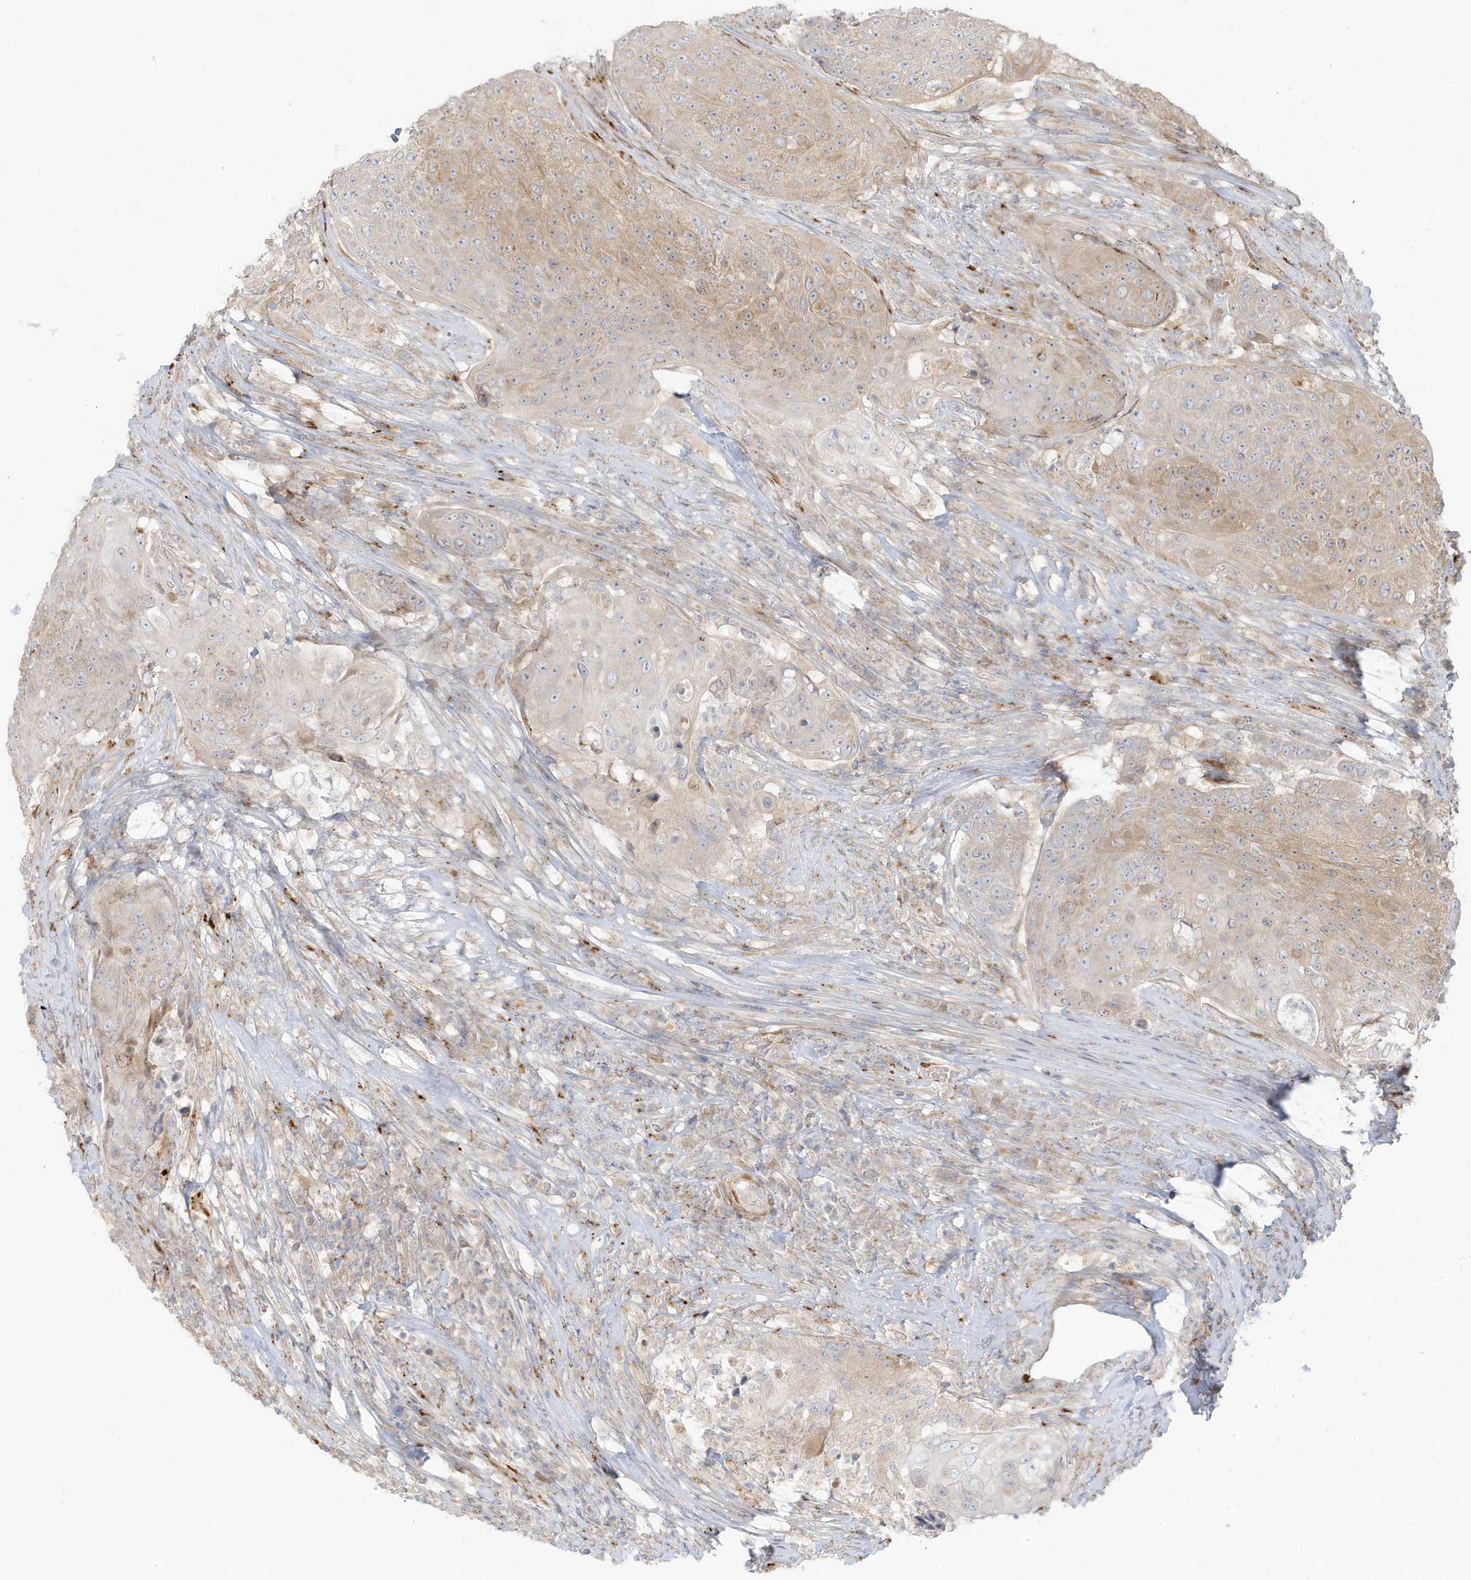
{"staining": {"intensity": "weak", "quantity": "<25%", "location": "cytoplasmic/membranous"}, "tissue": "urothelial cancer", "cell_type": "Tumor cells", "image_type": "cancer", "snomed": [{"axis": "morphology", "description": "Urothelial carcinoma, High grade"}, {"axis": "topography", "description": "Urinary bladder"}], "caption": "Urothelial carcinoma (high-grade) stained for a protein using immunohistochemistry demonstrates no expression tumor cells.", "gene": "MCOLN1", "patient": {"sex": "female", "age": 63}}